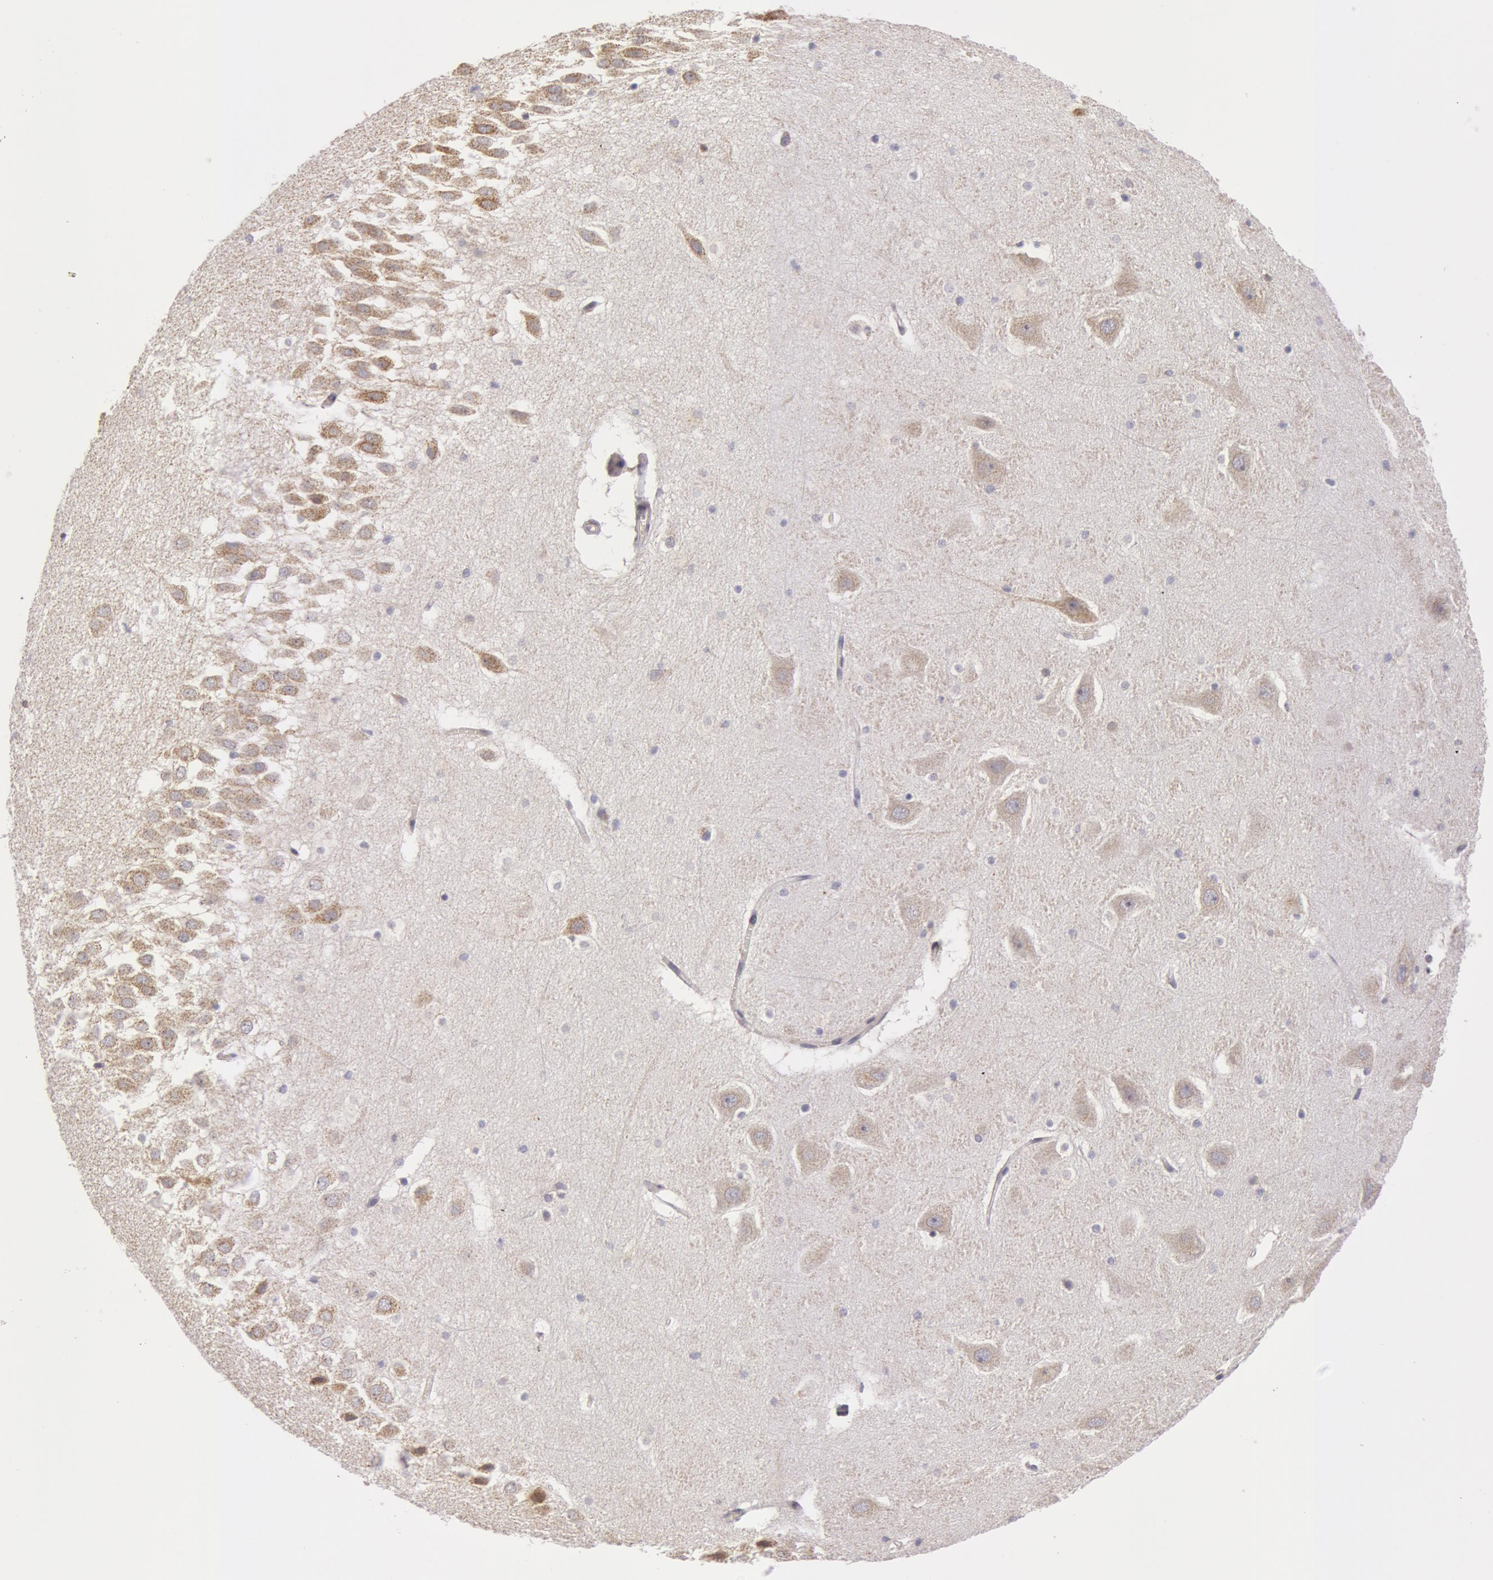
{"staining": {"intensity": "negative", "quantity": "none", "location": "none"}, "tissue": "hippocampus", "cell_type": "Glial cells", "image_type": "normal", "snomed": [{"axis": "morphology", "description": "Normal tissue, NOS"}, {"axis": "topography", "description": "Hippocampus"}], "caption": "Glial cells are negative for brown protein staining in unremarkable hippocampus.", "gene": "KRT18", "patient": {"sex": "male", "age": 45}}